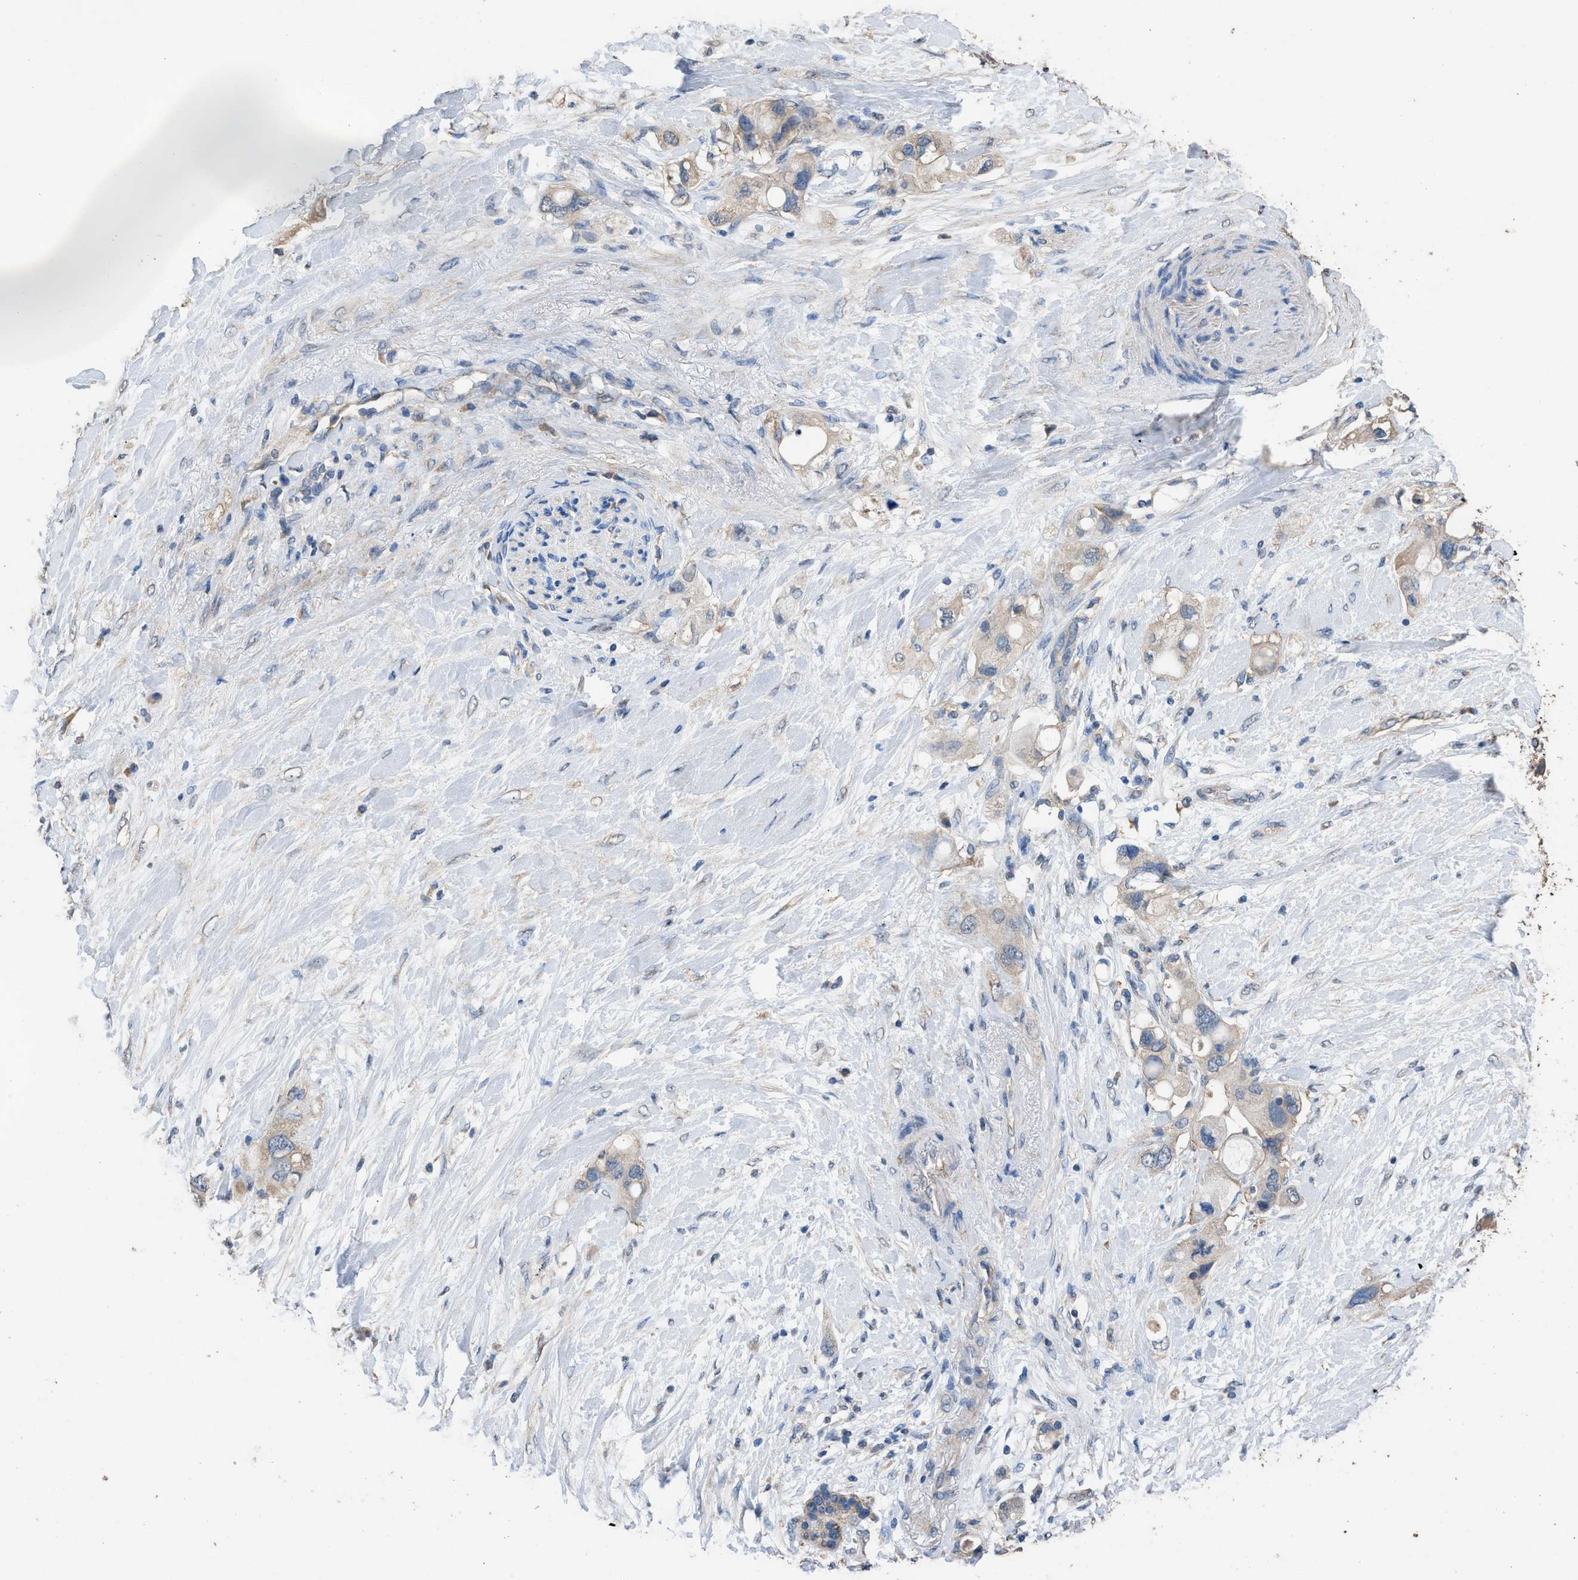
{"staining": {"intensity": "weak", "quantity": ">75%", "location": "cytoplasmic/membranous"}, "tissue": "pancreatic cancer", "cell_type": "Tumor cells", "image_type": "cancer", "snomed": [{"axis": "morphology", "description": "Adenocarcinoma, NOS"}, {"axis": "topography", "description": "Pancreas"}], "caption": "Immunohistochemical staining of pancreatic cancer (adenocarcinoma) displays low levels of weak cytoplasmic/membranous protein expression in about >75% of tumor cells. The protein is shown in brown color, while the nuclei are stained blue.", "gene": "ITSN1", "patient": {"sex": "female", "age": 56}}